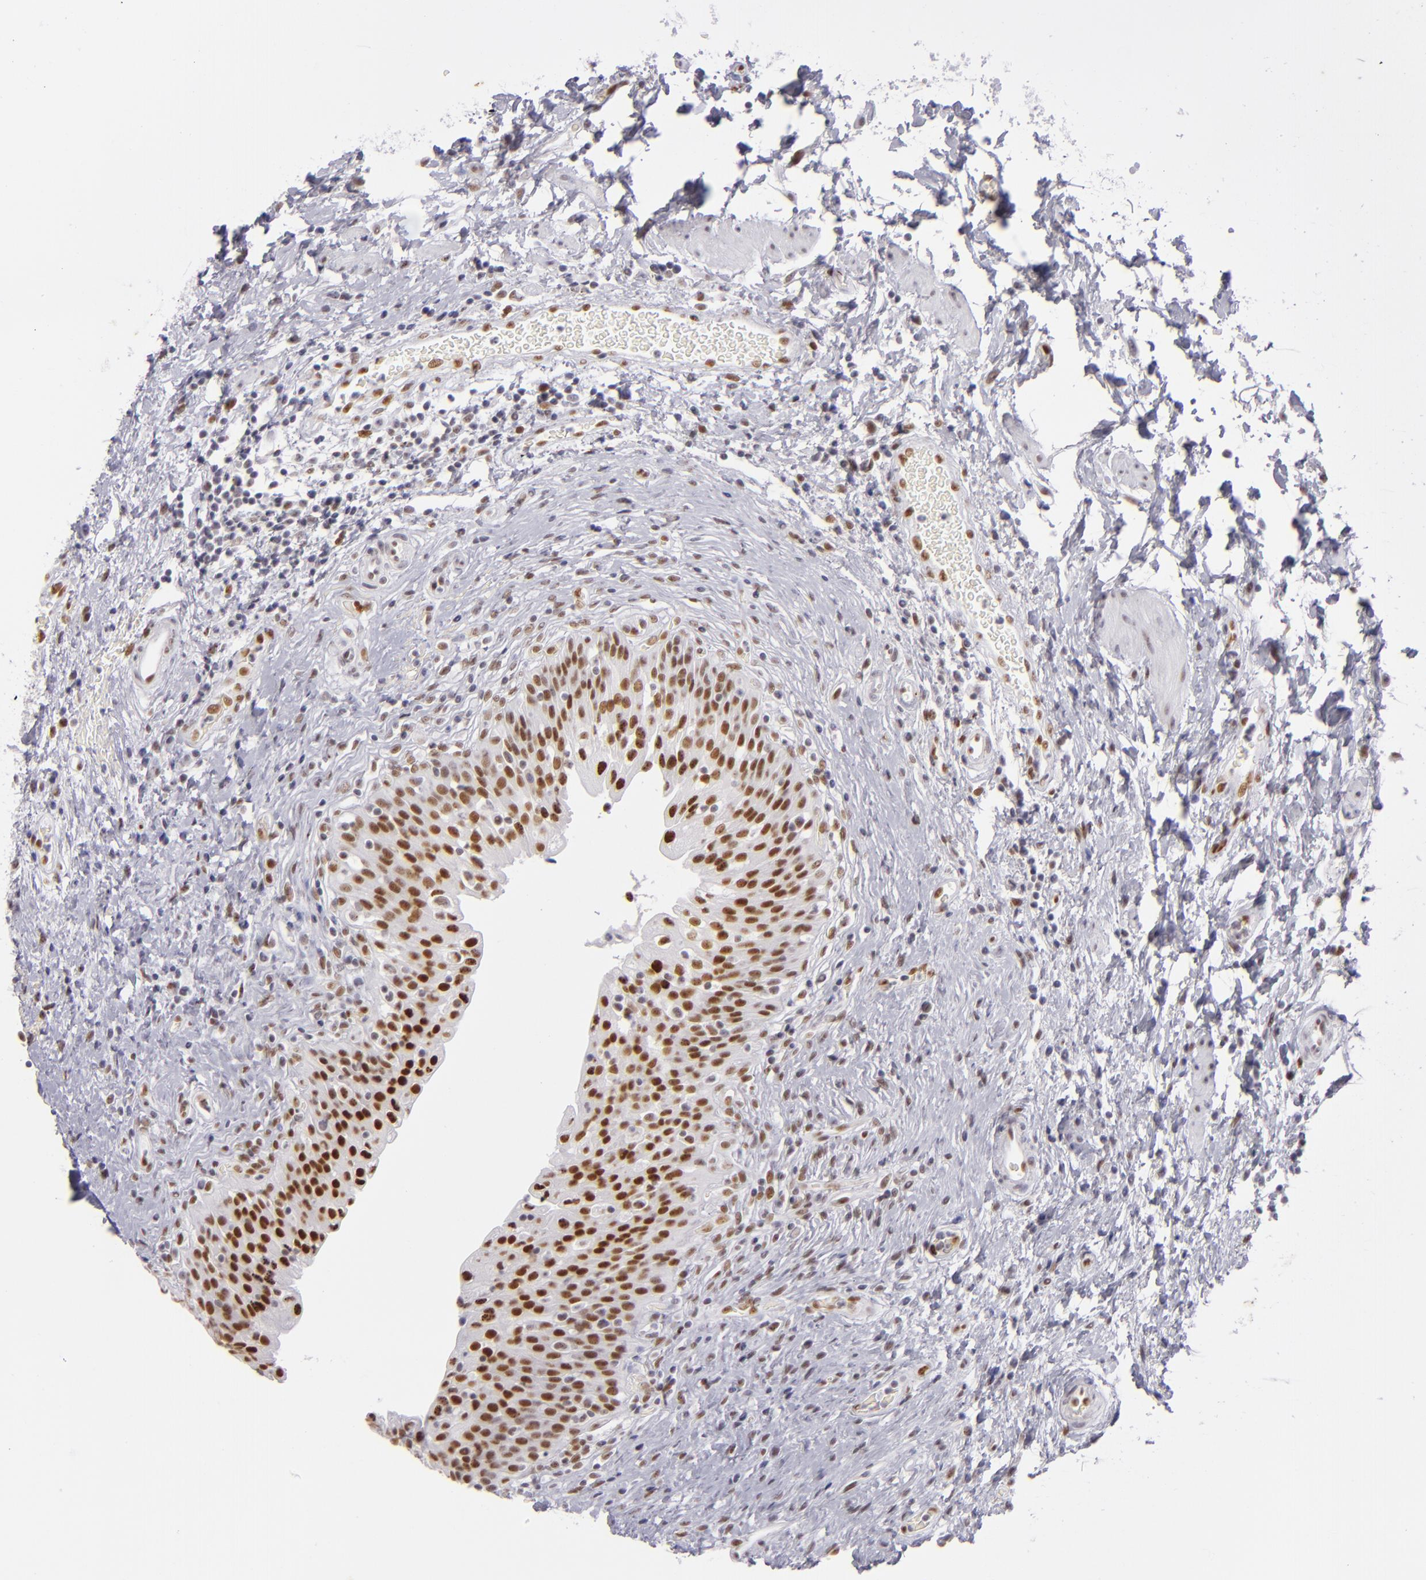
{"staining": {"intensity": "strong", "quantity": ">75%", "location": "nuclear"}, "tissue": "urinary bladder", "cell_type": "Urothelial cells", "image_type": "normal", "snomed": [{"axis": "morphology", "description": "Normal tissue, NOS"}, {"axis": "topography", "description": "Urinary bladder"}], "caption": "Immunohistochemical staining of normal human urinary bladder exhibits strong nuclear protein positivity in about >75% of urothelial cells.", "gene": "TOP3A", "patient": {"sex": "male", "age": 51}}